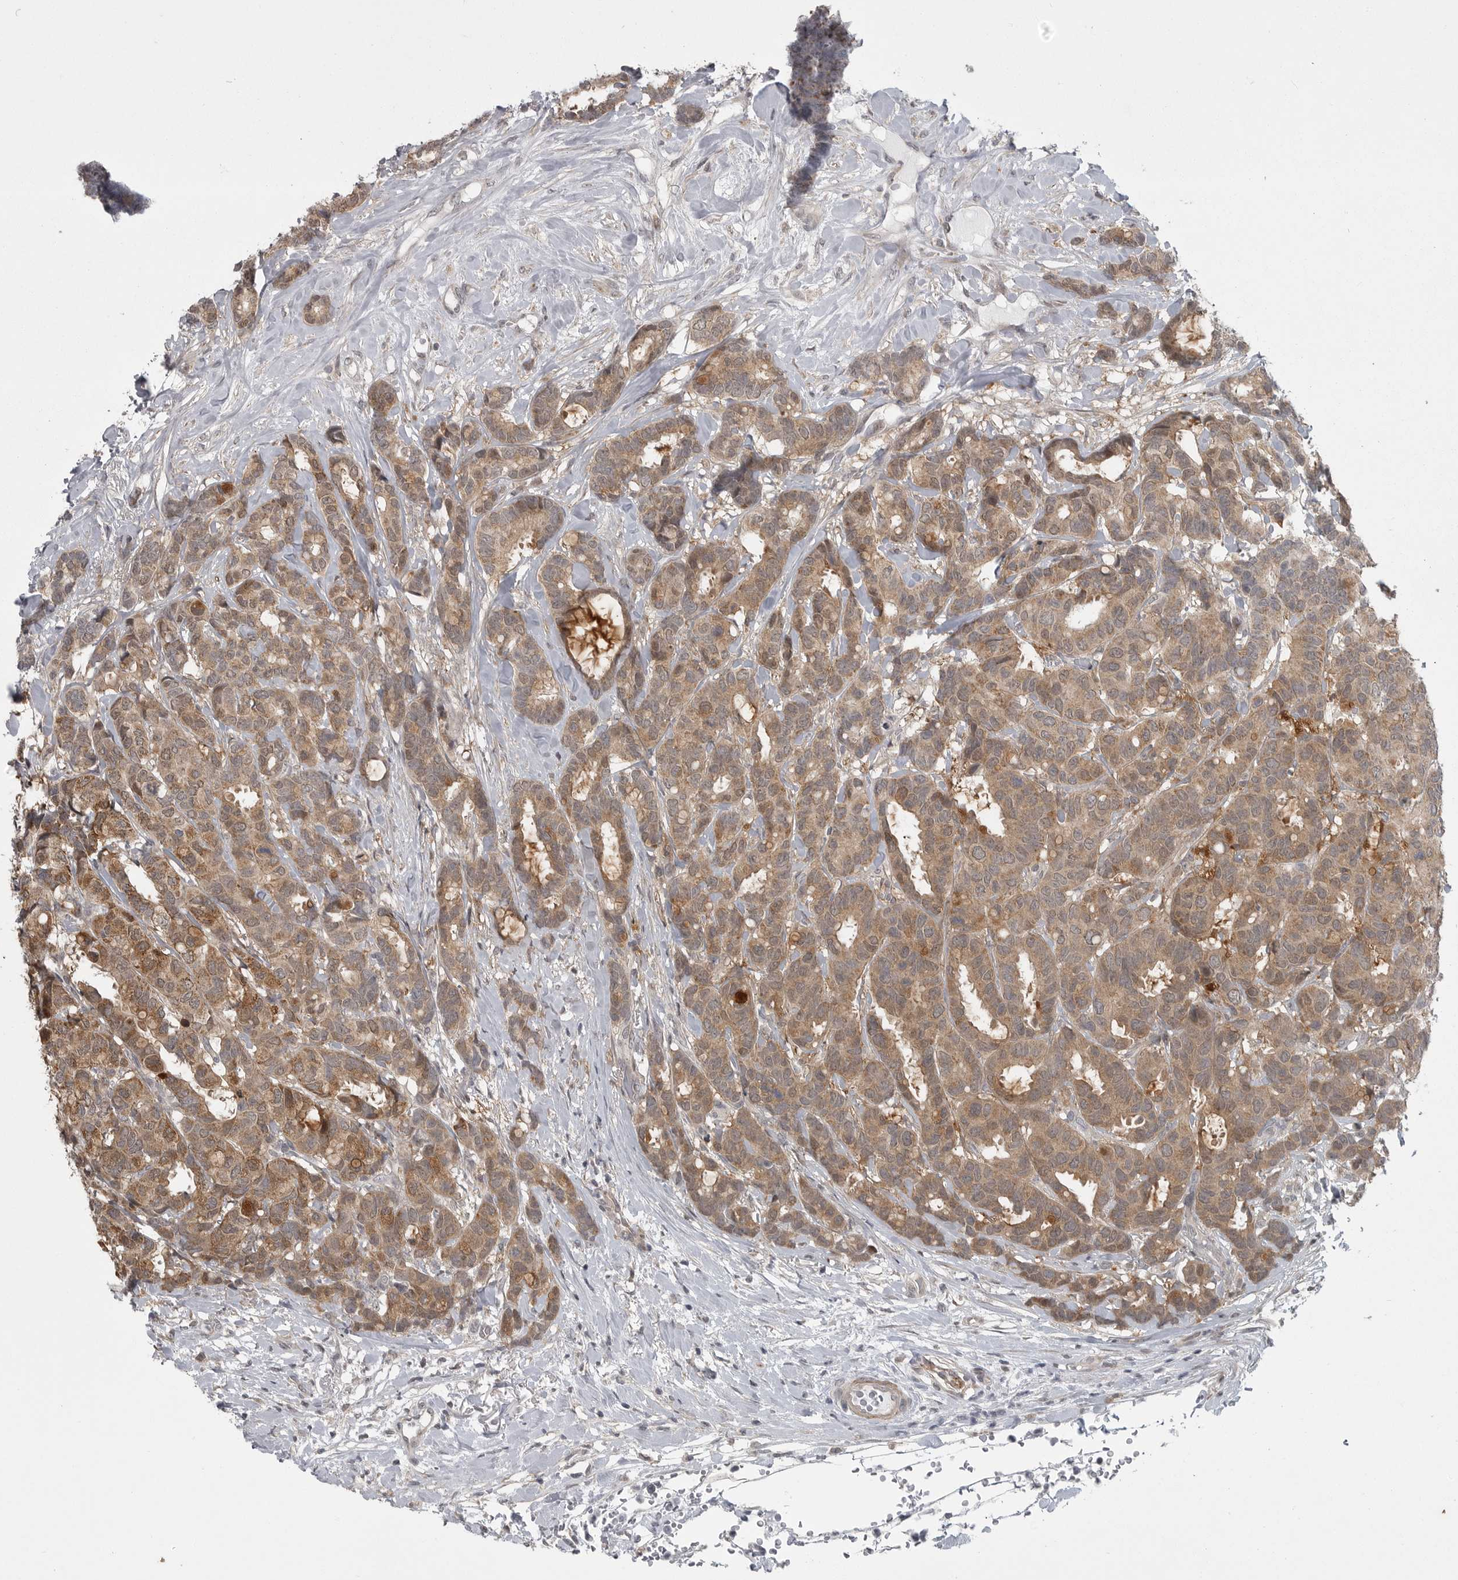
{"staining": {"intensity": "moderate", "quantity": ">75%", "location": "cytoplasmic/membranous"}, "tissue": "breast cancer", "cell_type": "Tumor cells", "image_type": "cancer", "snomed": [{"axis": "morphology", "description": "Duct carcinoma"}, {"axis": "topography", "description": "Breast"}], "caption": "Immunohistochemistry of breast cancer (infiltrating ductal carcinoma) shows medium levels of moderate cytoplasmic/membranous staining in about >75% of tumor cells. (DAB (3,3'-diaminobenzidine) = brown stain, brightfield microscopy at high magnification).", "gene": "PPP1R9A", "patient": {"sex": "female", "age": 87}}